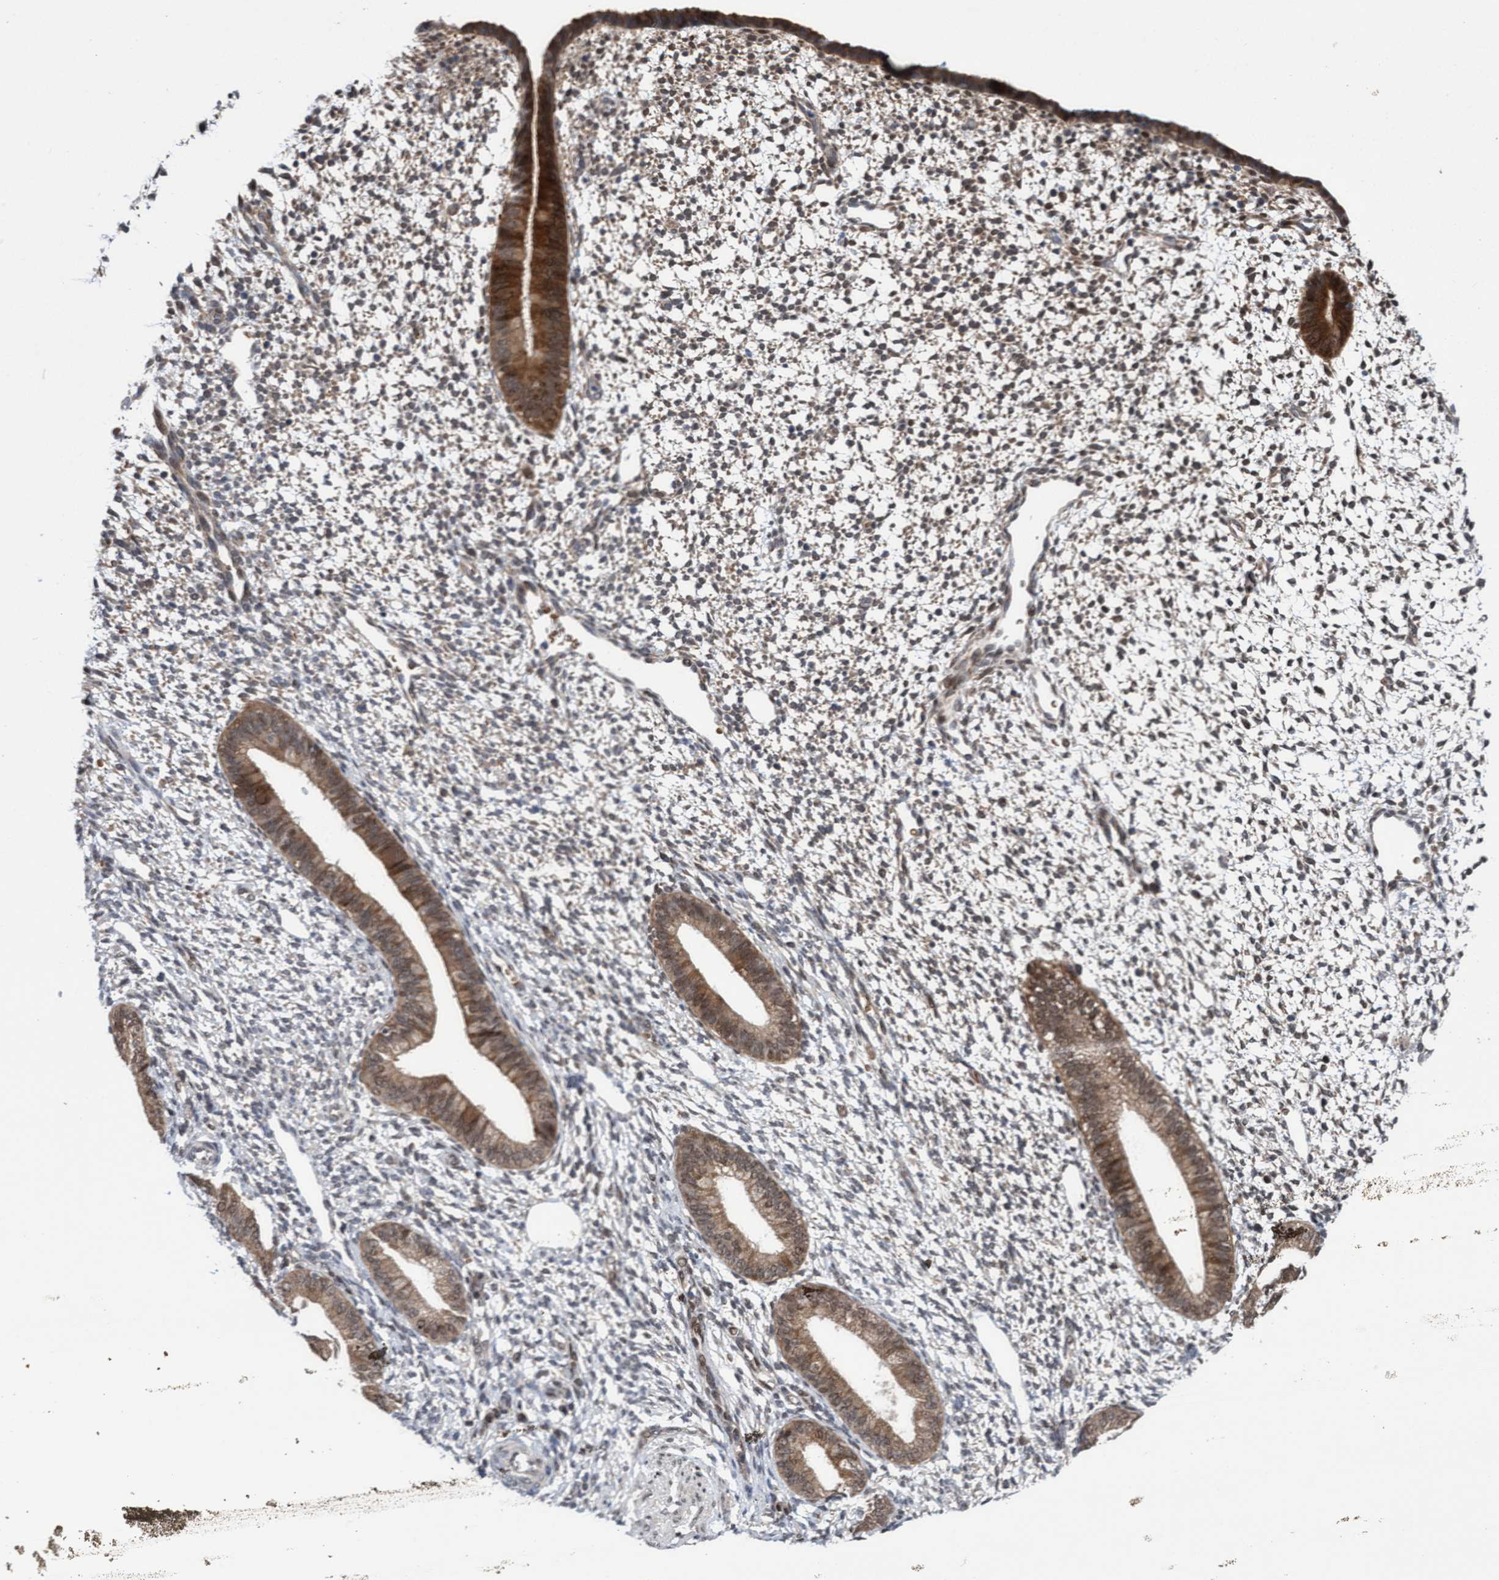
{"staining": {"intensity": "moderate", "quantity": "<25%", "location": "cytoplasmic/membranous"}, "tissue": "endometrium", "cell_type": "Cells in endometrial stroma", "image_type": "normal", "snomed": [{"axis": "morphology", "description": "Normal tissue, NOS"}, {"axis": "topography", "description": "Endometrium"}], "caption": "Immunohistochemistry (IHC) of benign endometrium demonstrates low levels of moderate cytoplasmic/membranous staining in about <25% of cells in endometrial stroma.", "gene": "TANC2", "patient": {"sex": "female", "age": 46}}